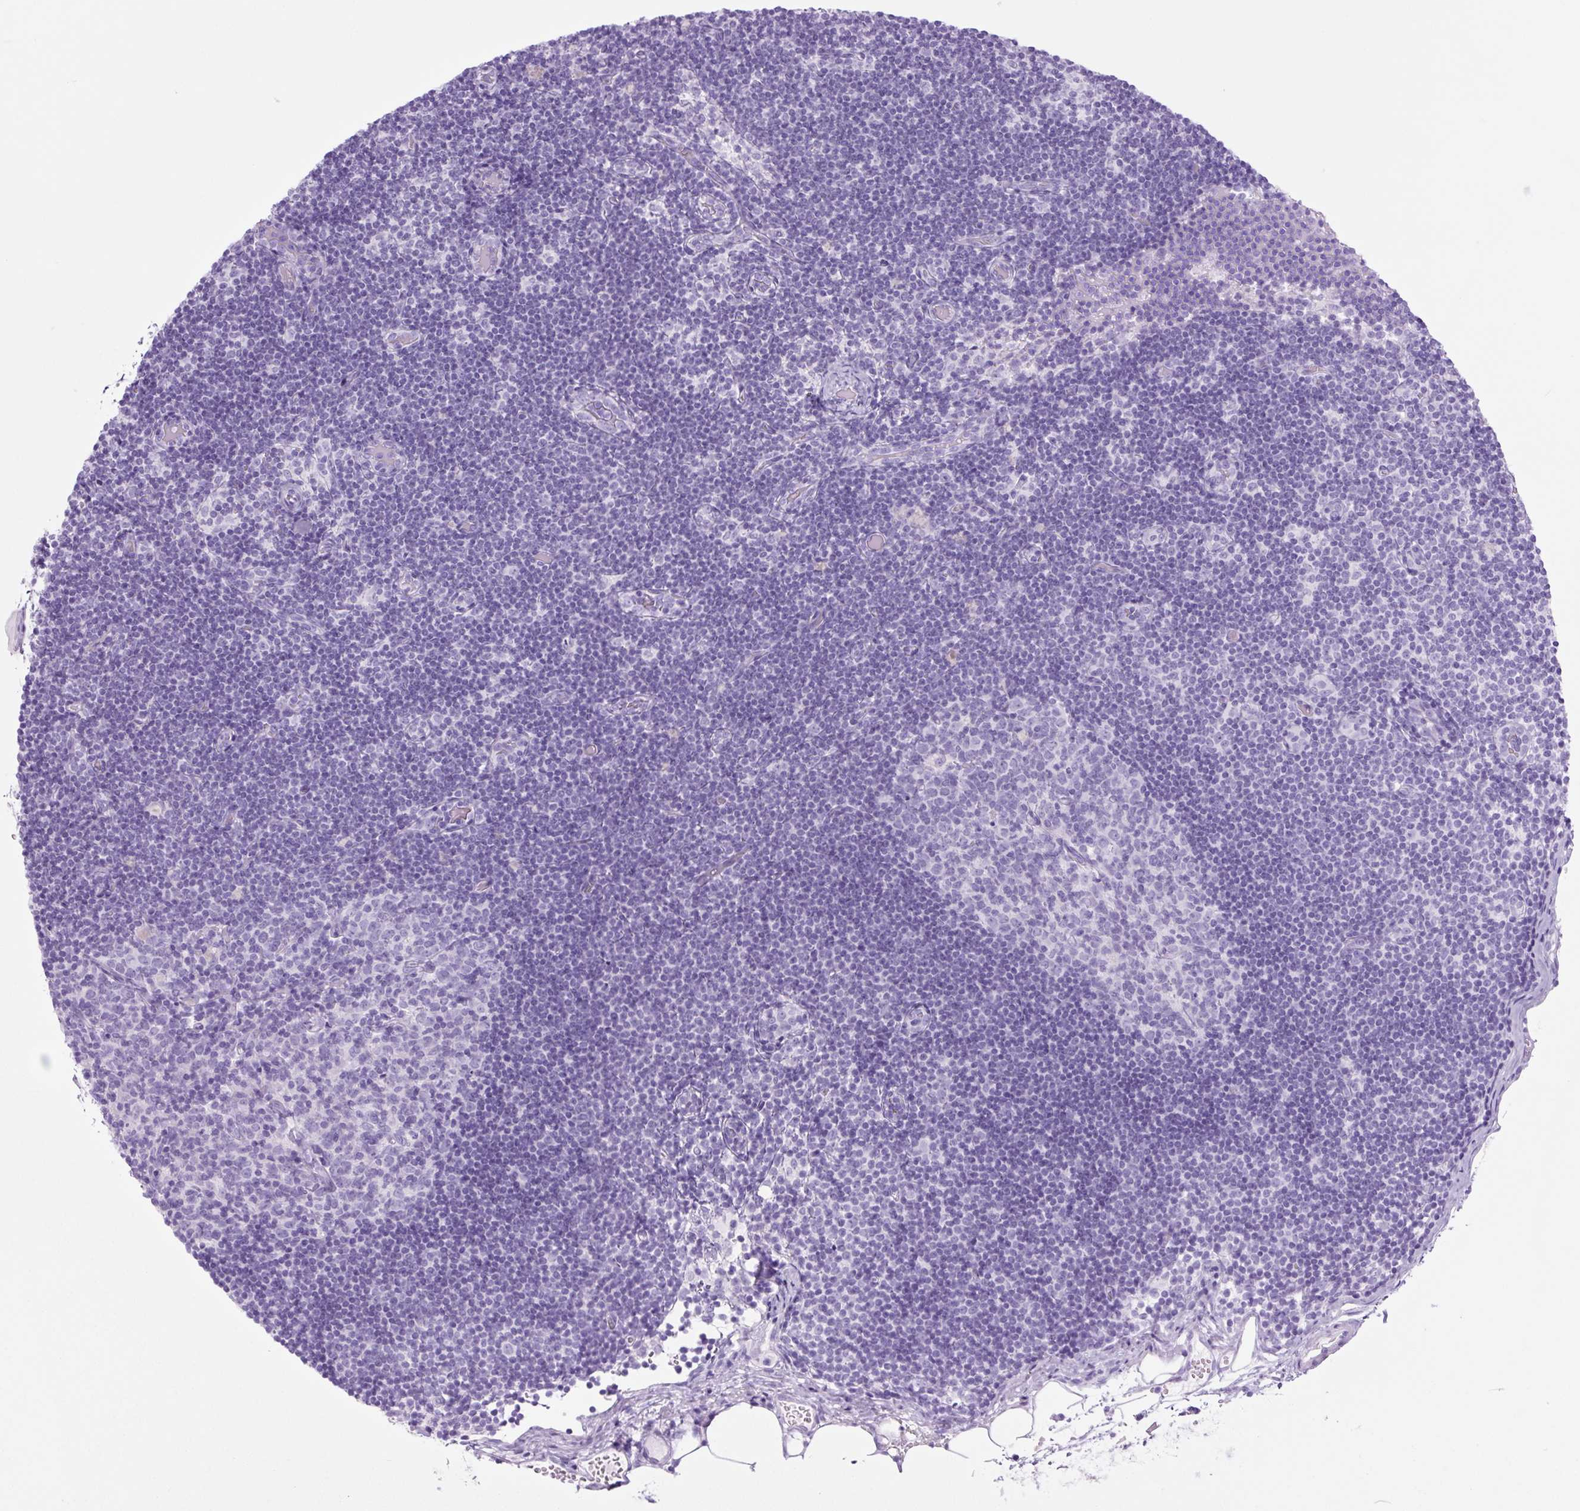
{"staining": {"intensity": "negative", "quantity": "none", "location": "none"}, "tissue": "lymph node", "cell_type": "Germinal center cells", "image_type": "normal", "snomed": [{"axis": "morphology", "description": "Normal tissue, NOS"}, {"axis": "topography", "description": "Lymph node"}], "caption": "This is a photomicrograph of immunohistochemistry staining of unremarkable lymph node, which shows no positivity in germinal center cells. (DAB immunohistochemistry visualized using brightfield microscopy, high magnification).", "gene": "TFF2", "patient": {"sex": "female", "age": 31}}